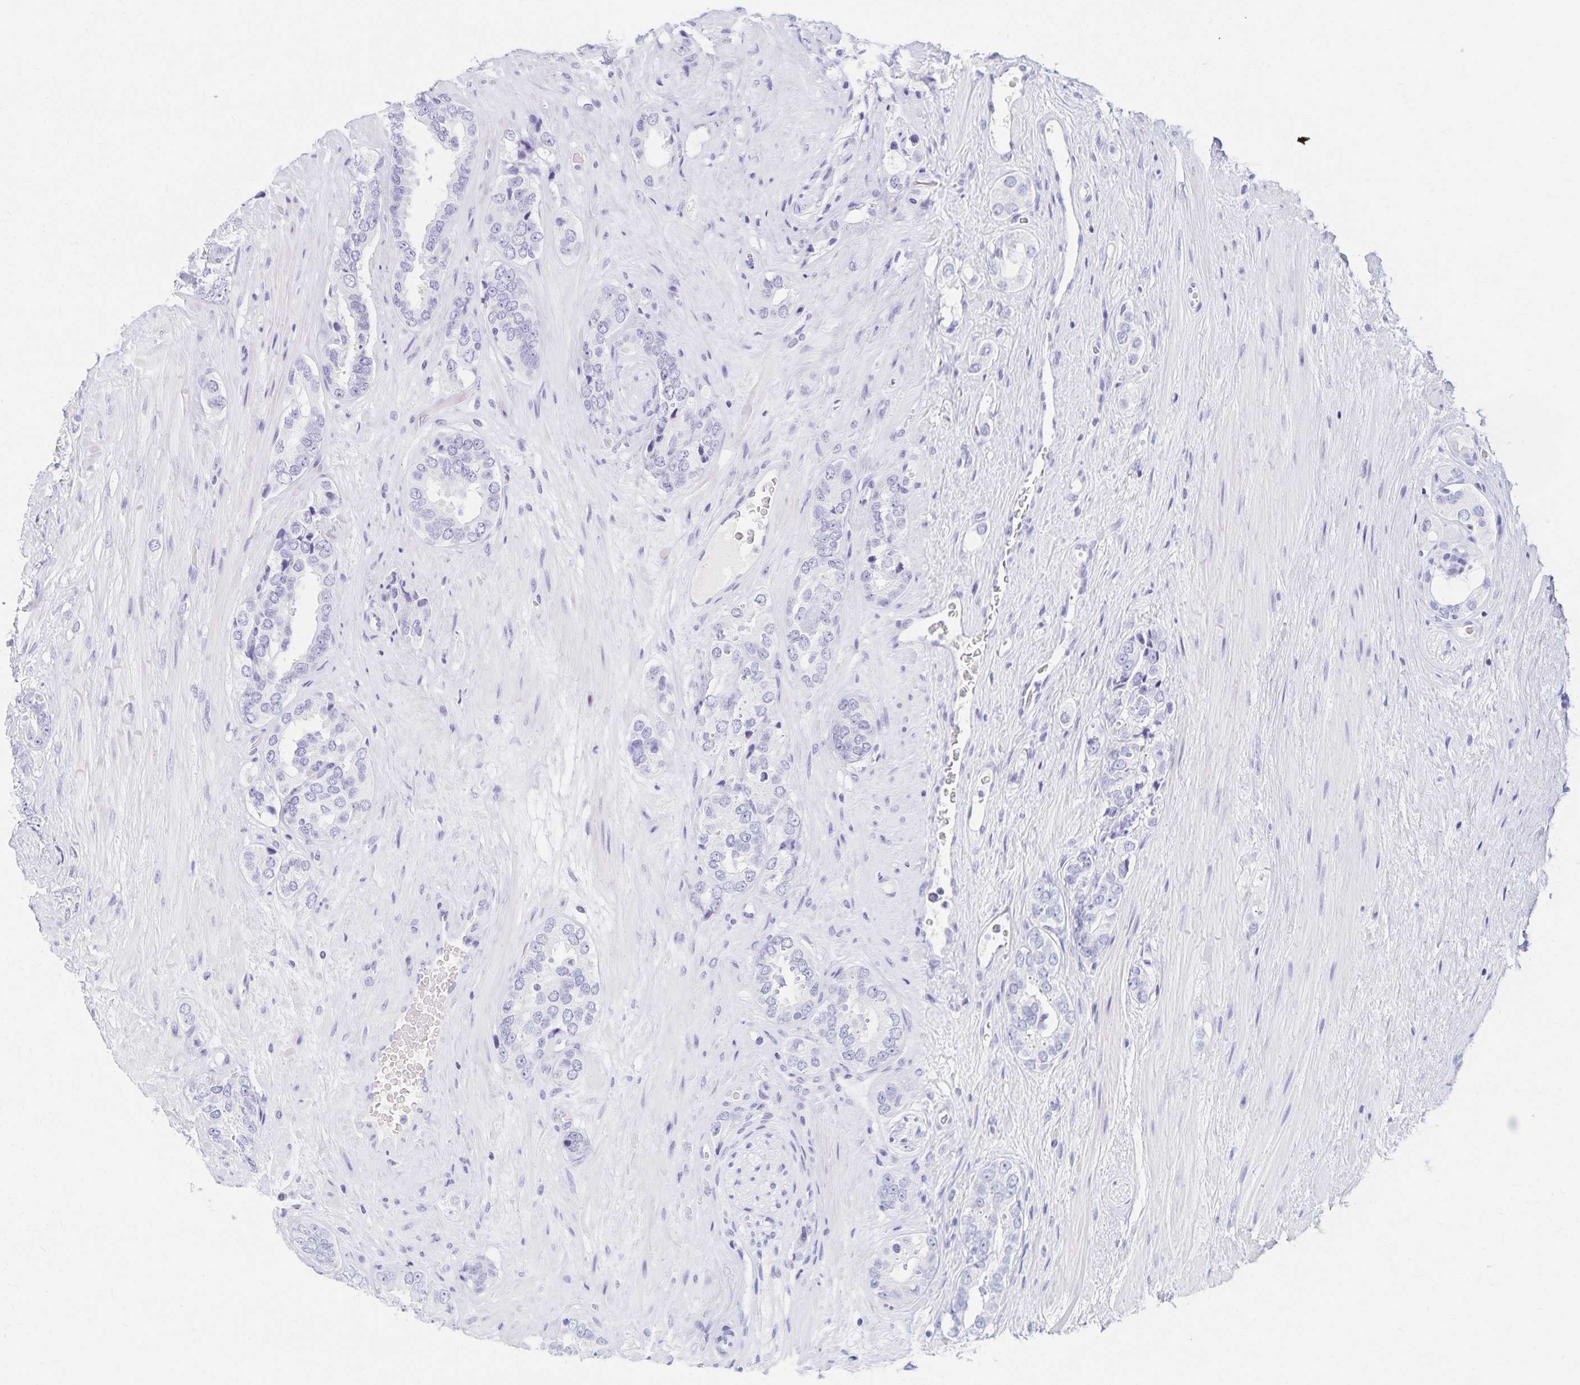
{"staining": {"intensity": "negative", "quantity": "none", "location": "none"}, "tissue": "prostate cancer", "cell_type": "Tumor cells", "image_type": "cancer", "snomed": [{"axis": "morphology", "description": "Adenocarcinoma, High grade"}, {"axis": "topography", "description": "Prostate"}], "caption": "IHC of human prostate cancer shows no positivity in tumor cells.", "gene": "C2orf50", "patient": {"sex": "male", "age": 71}}